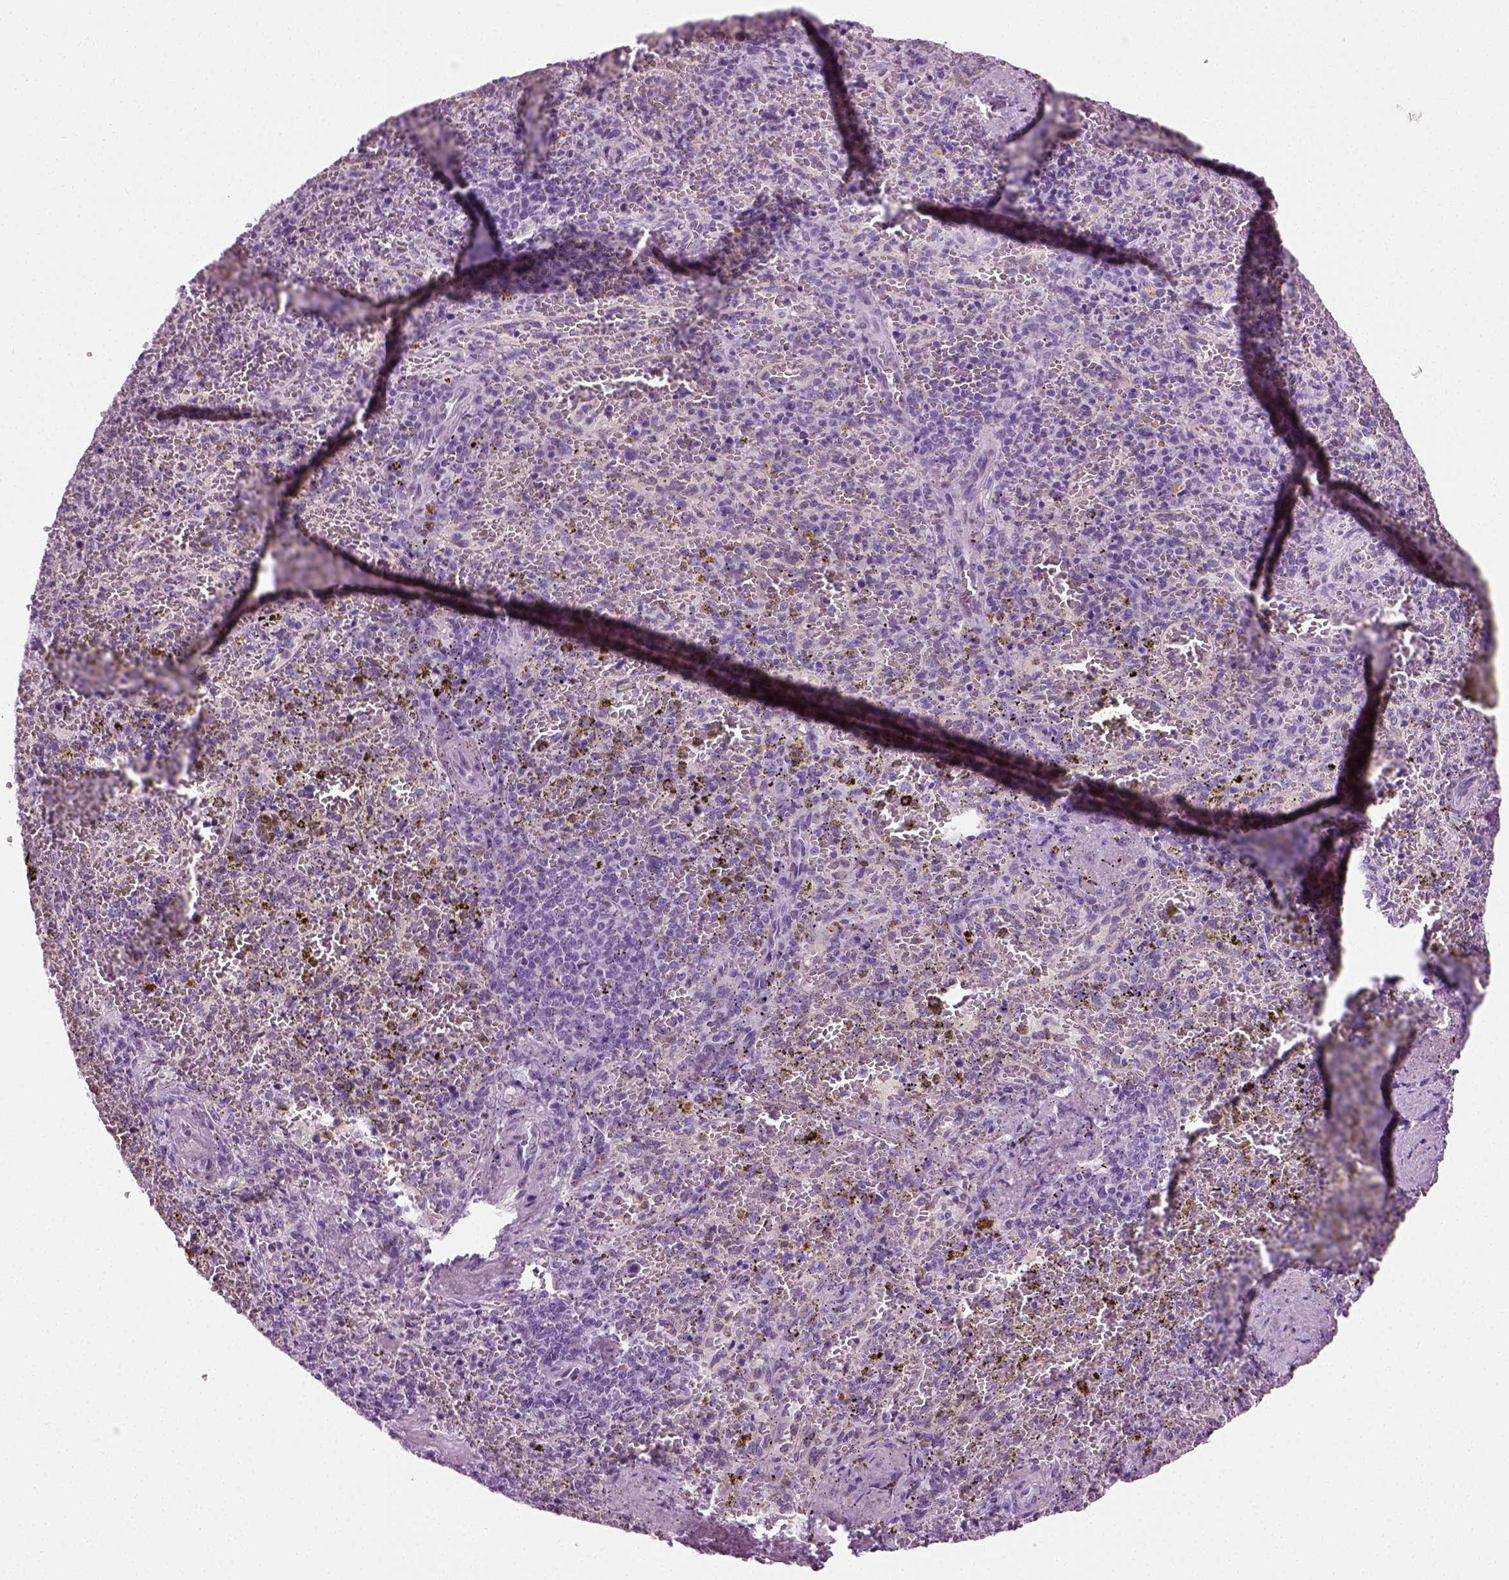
{"staining": {"intensity": "negative", "quantity": "none", "location": "none"}, "tissue": "spleen", "cell_type": "Cells in red pulp", "image_type": "normal", "snomed": [{"axis": "morphology", "description": "Normal tissue, NOS"}, {"axis": "topography", "description": "Spleen"}], "caption": "The immunohistochemistry (IHC) image has no significant expression in cells in red pulp of spleen. The staining was performed using DAB (3,3'-diaminobenzidine) to visualize the protein expression in brown, while the nuclei were stained in blue with hematoxylin (Magnification: 20x).", "gene": "SPATA31E1", "patient": {"sex": "female", "age": 50}}